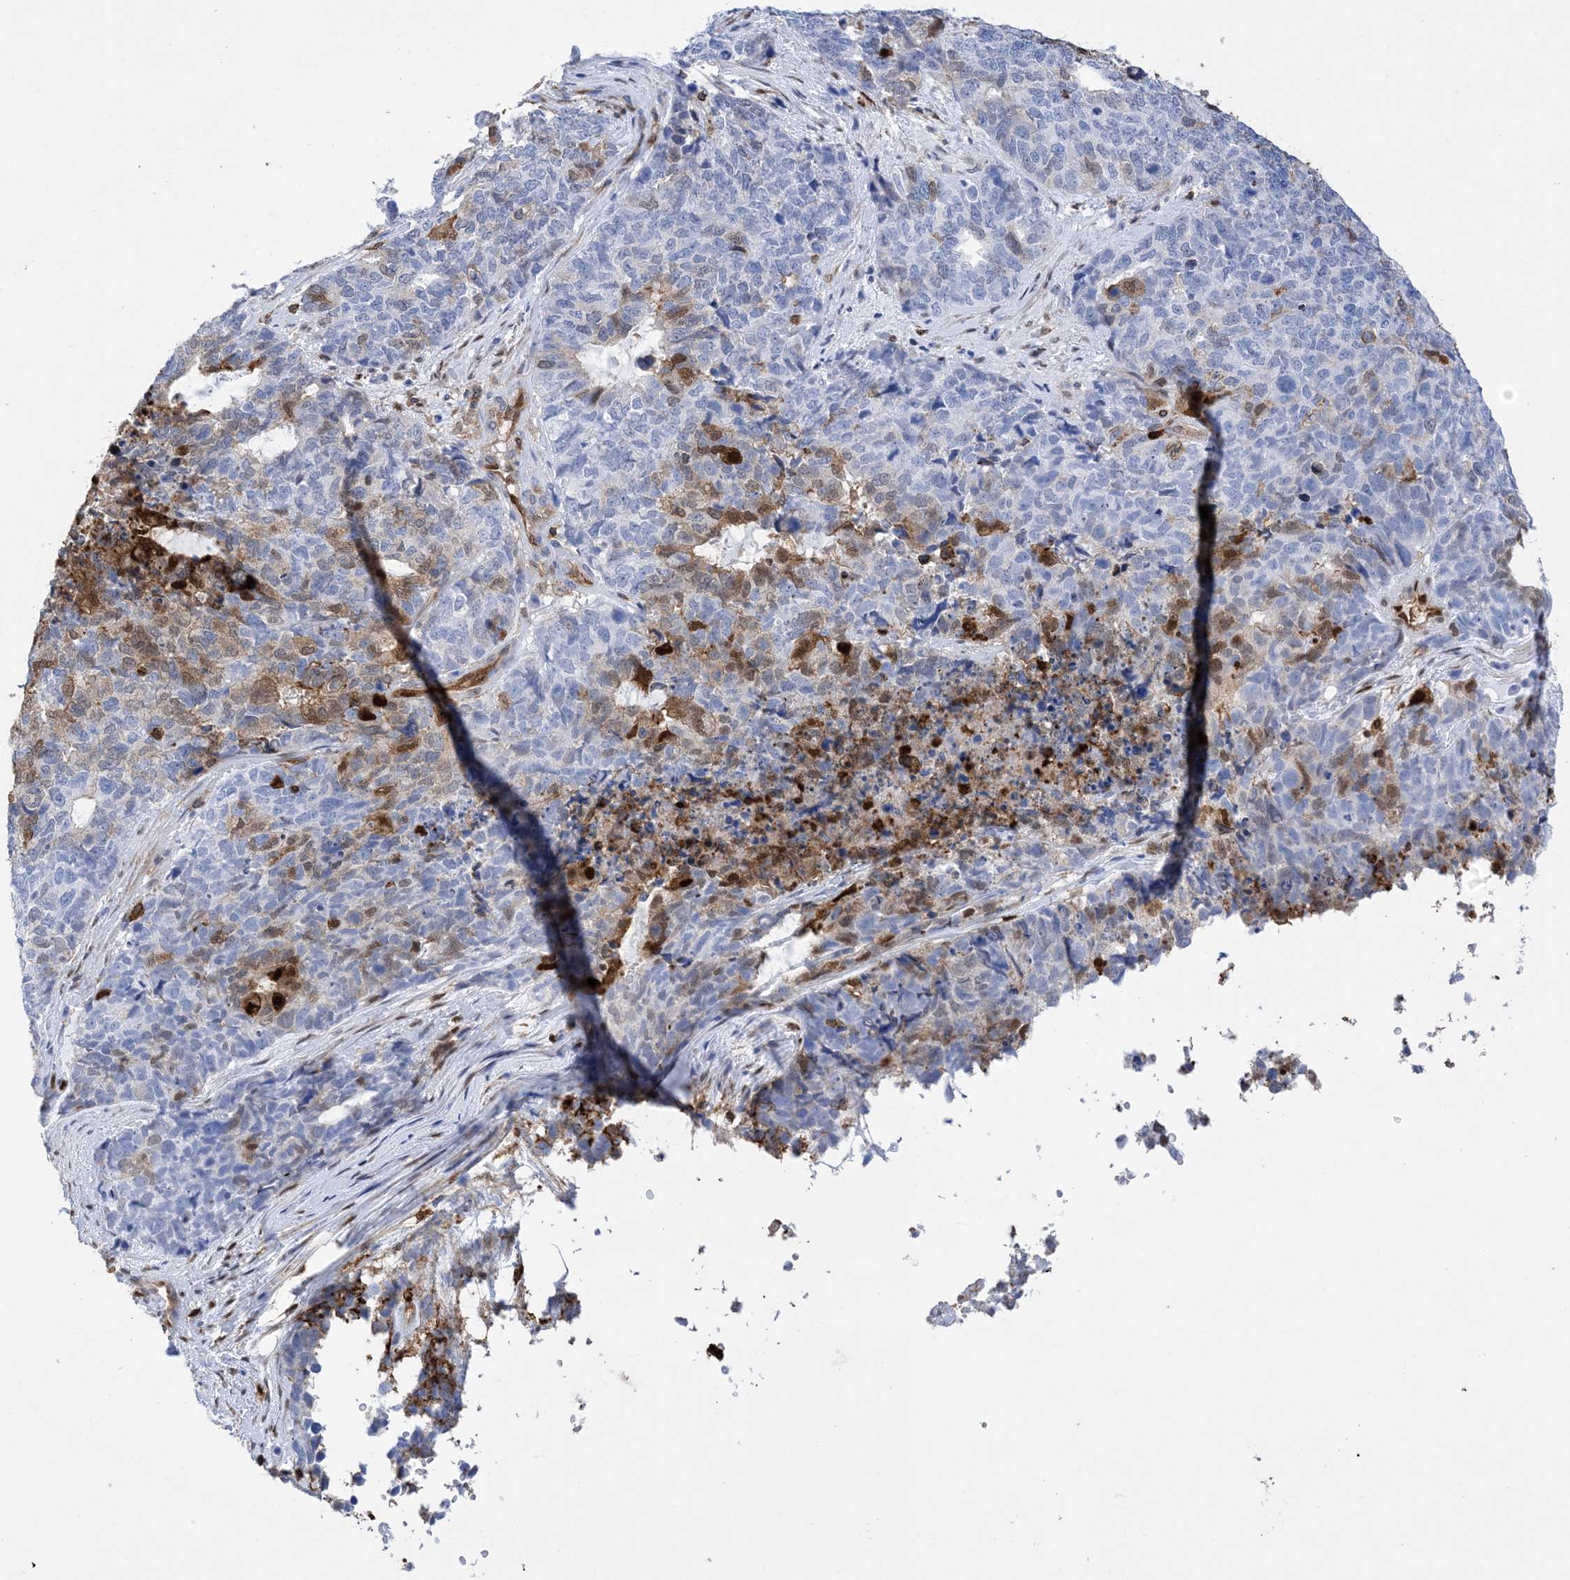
{"staining": {"intensity": "moderate", "quantity": "<25%", "location": "cytoplasmic/membranous,nuclear"}, "tissue": "cervical cancer", "cell_type": "Tumor cells", "image_type": "cancer", "snomed": [{"axis": "morphology", "description": "Squamous cell carcinoma, NOS"}, {"axis": "topography", "description": "Cervix"}], "caption": "Cervical cancer (squamous cell carcinoma) stained with IHC demonstrates moderate cytoplasmic/membranous and nuclear positivity in about <25% of tumor cells. Nuclei are stained in blue.", "gene": "ANXA1", "patient": {"sex": "female", "age": 63}}